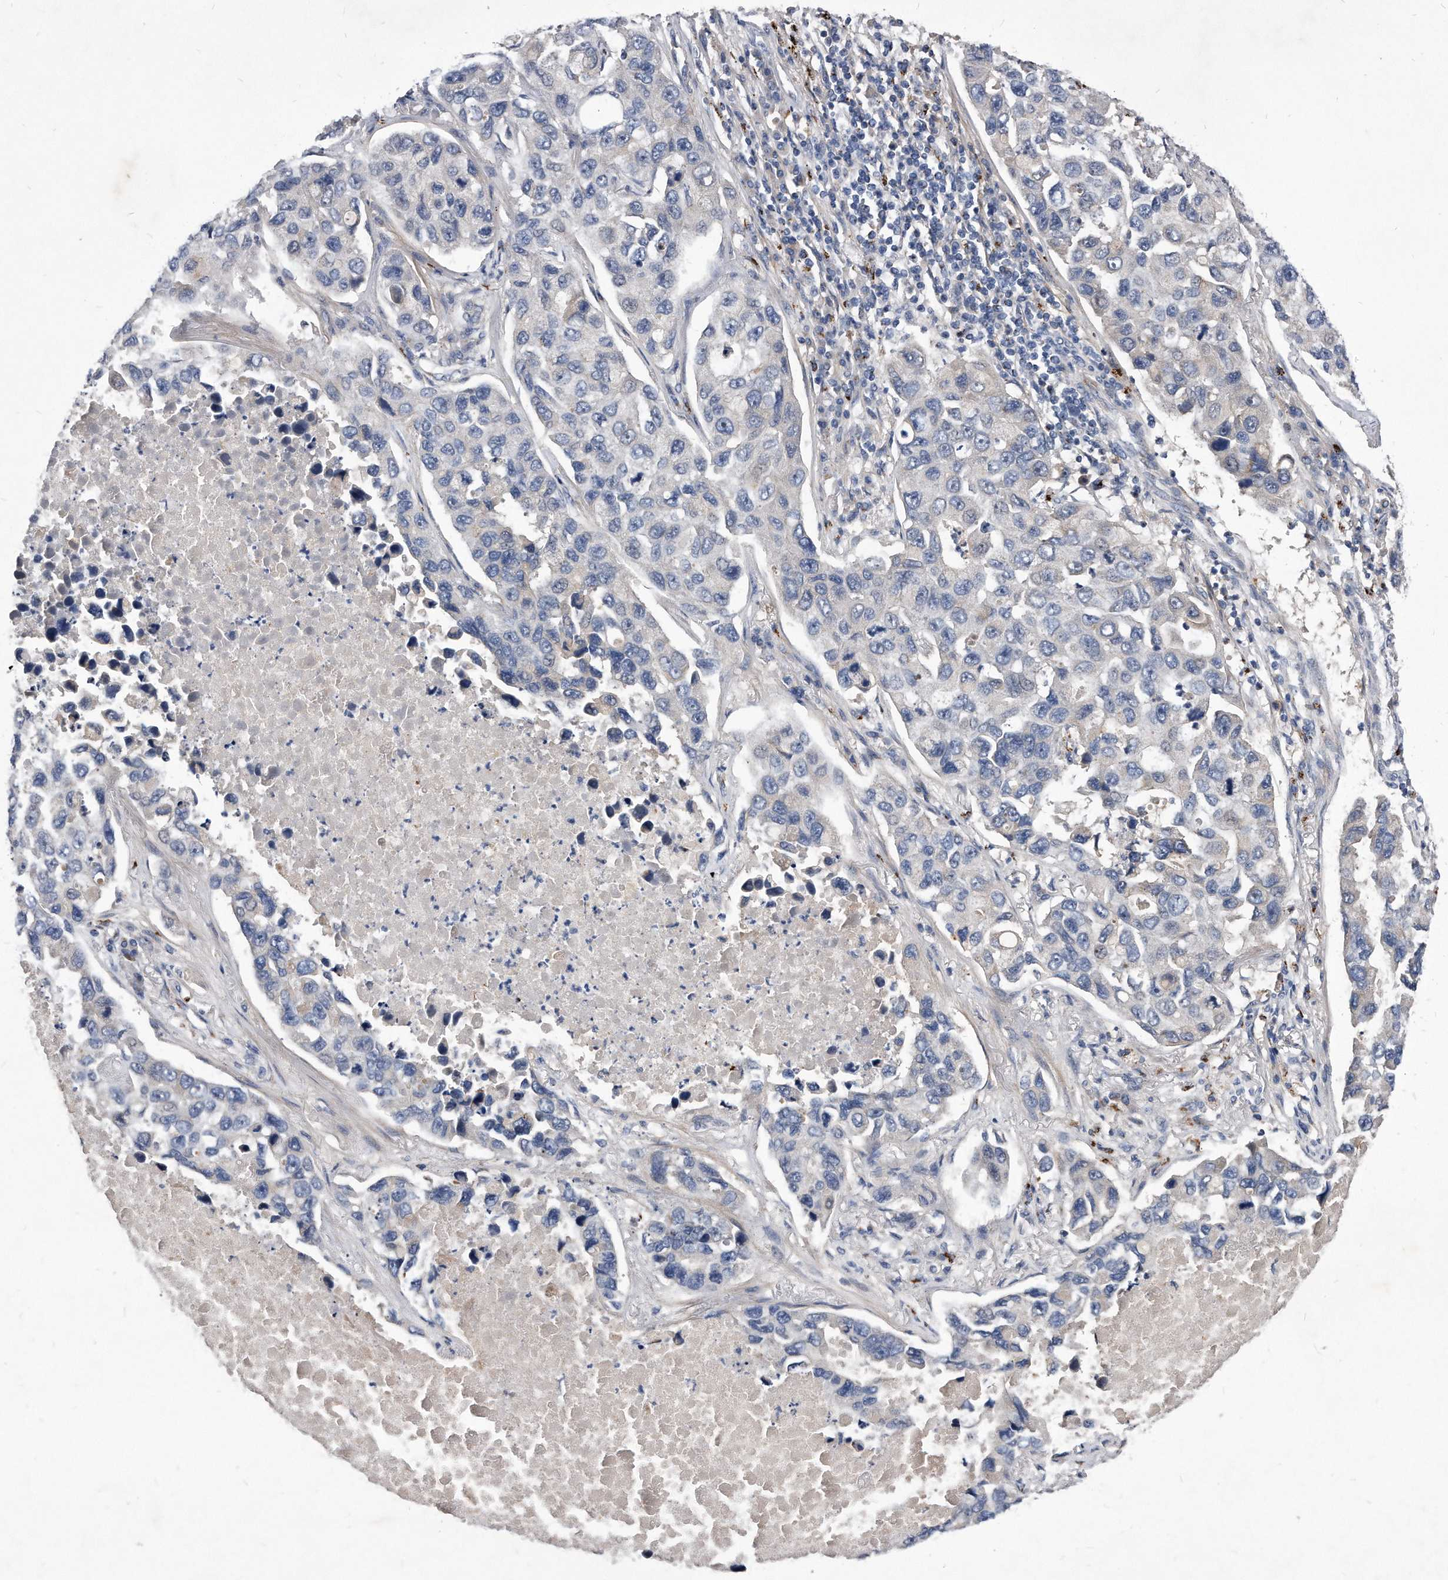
{"staining": {"intensity": "negative", "quantity": "none", "location": "none"}, "tissue": "lung cancer", "cell_type": "Tumor cells", "image_type": "cancer", "snomed": [{"axis": "morphology", "description": "Adenocarcinoma, NOS"}, {"axis": "topography", "description": "Lung"}], "caption": "Tumor cells show no significant protein staining in adenocarcinoma (lung).", "gene": "MGAT4A", "patient": {"sex": "male", "age": 64}}